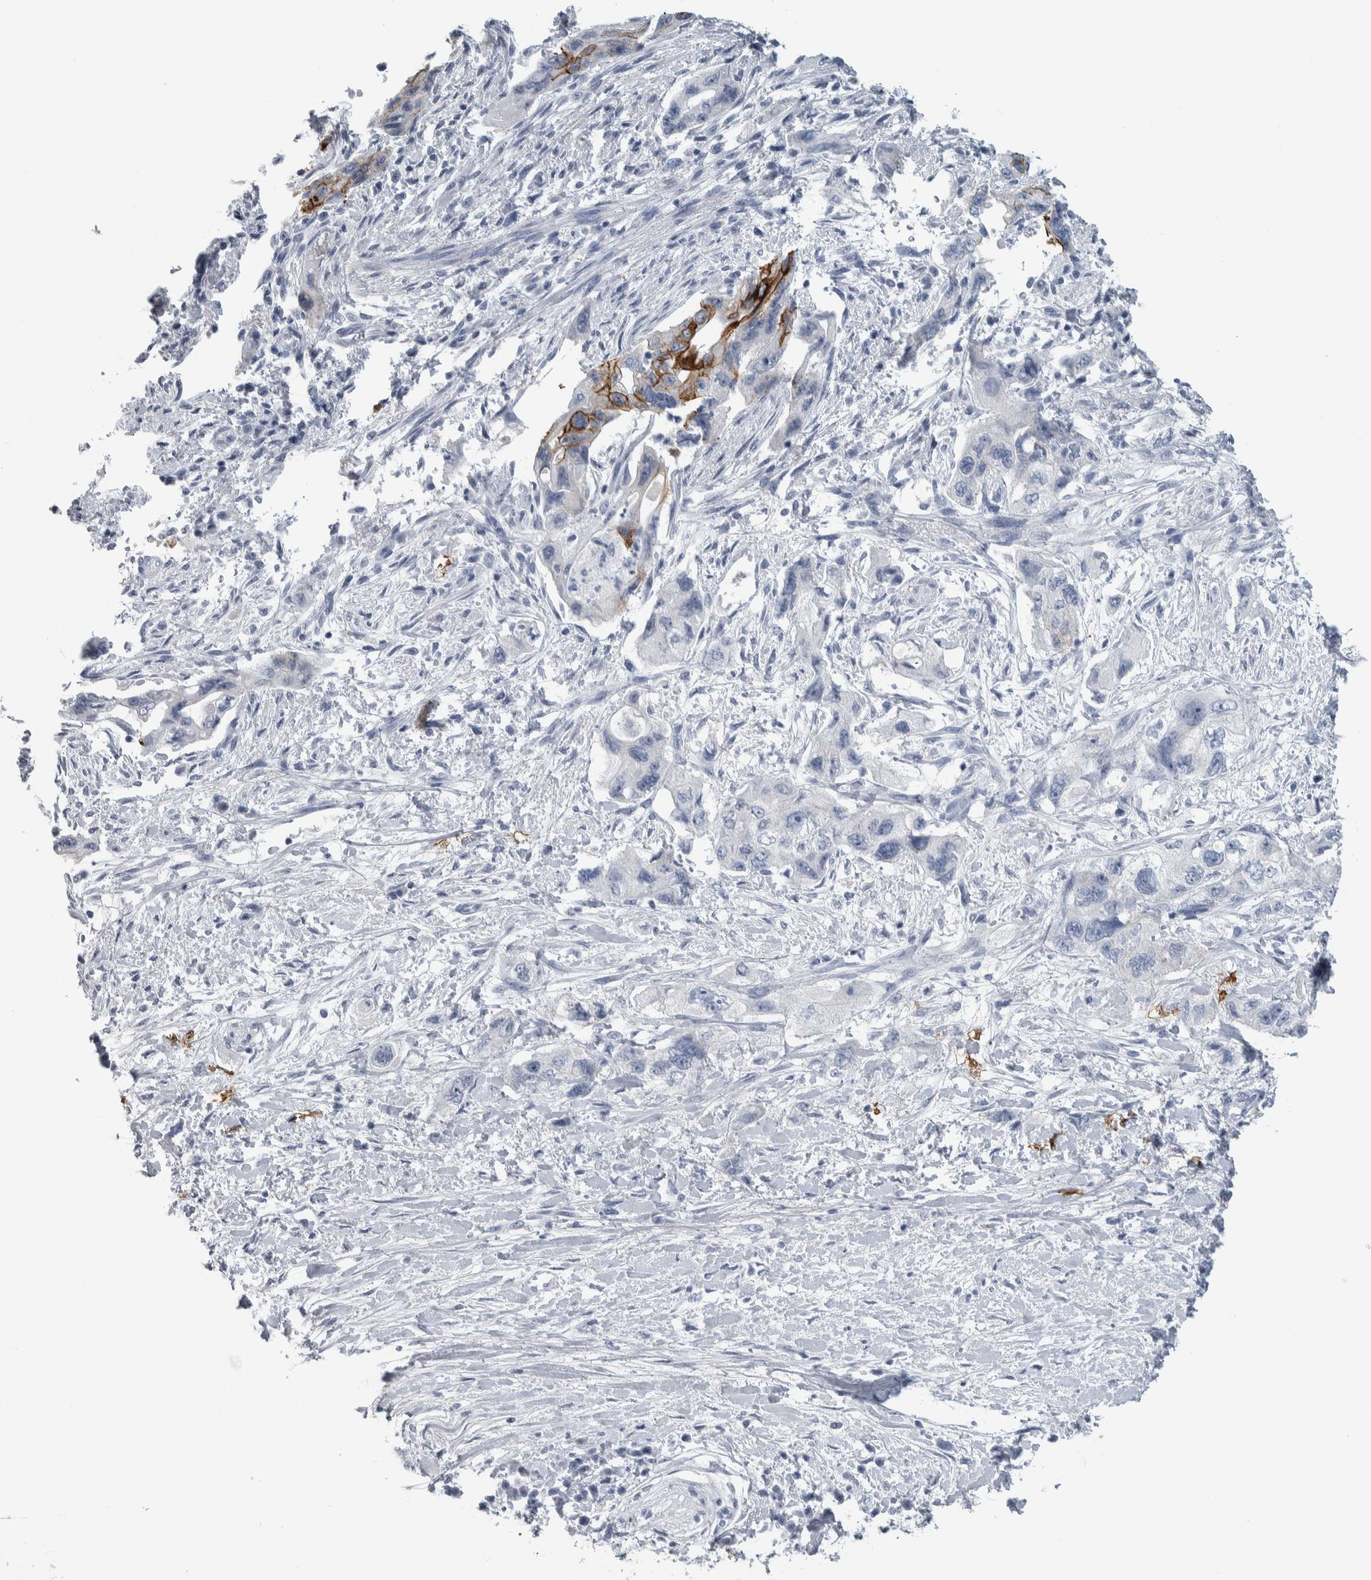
{"staining": {"intensity": "strong", "quantity": "25%-75%", "location": "cytoplasmic/membranous"}, "tissue": "pancreatic cancer", "cell_type": "Tumor cells", "image_type": "cancer", "snomed": [{"axis": "morphology", "description": "Adenocarcinoma, NOS"}, {"axis": "topography", "description": "Pancreas"}], "caption": "A brown stain highlights strong cytoplasmic/membranous staining of a protein in adenocarcinoma (pancreatic) tumor cells.", "gene": "CDH17", "patient": {"sex": "female", "age": 73}}